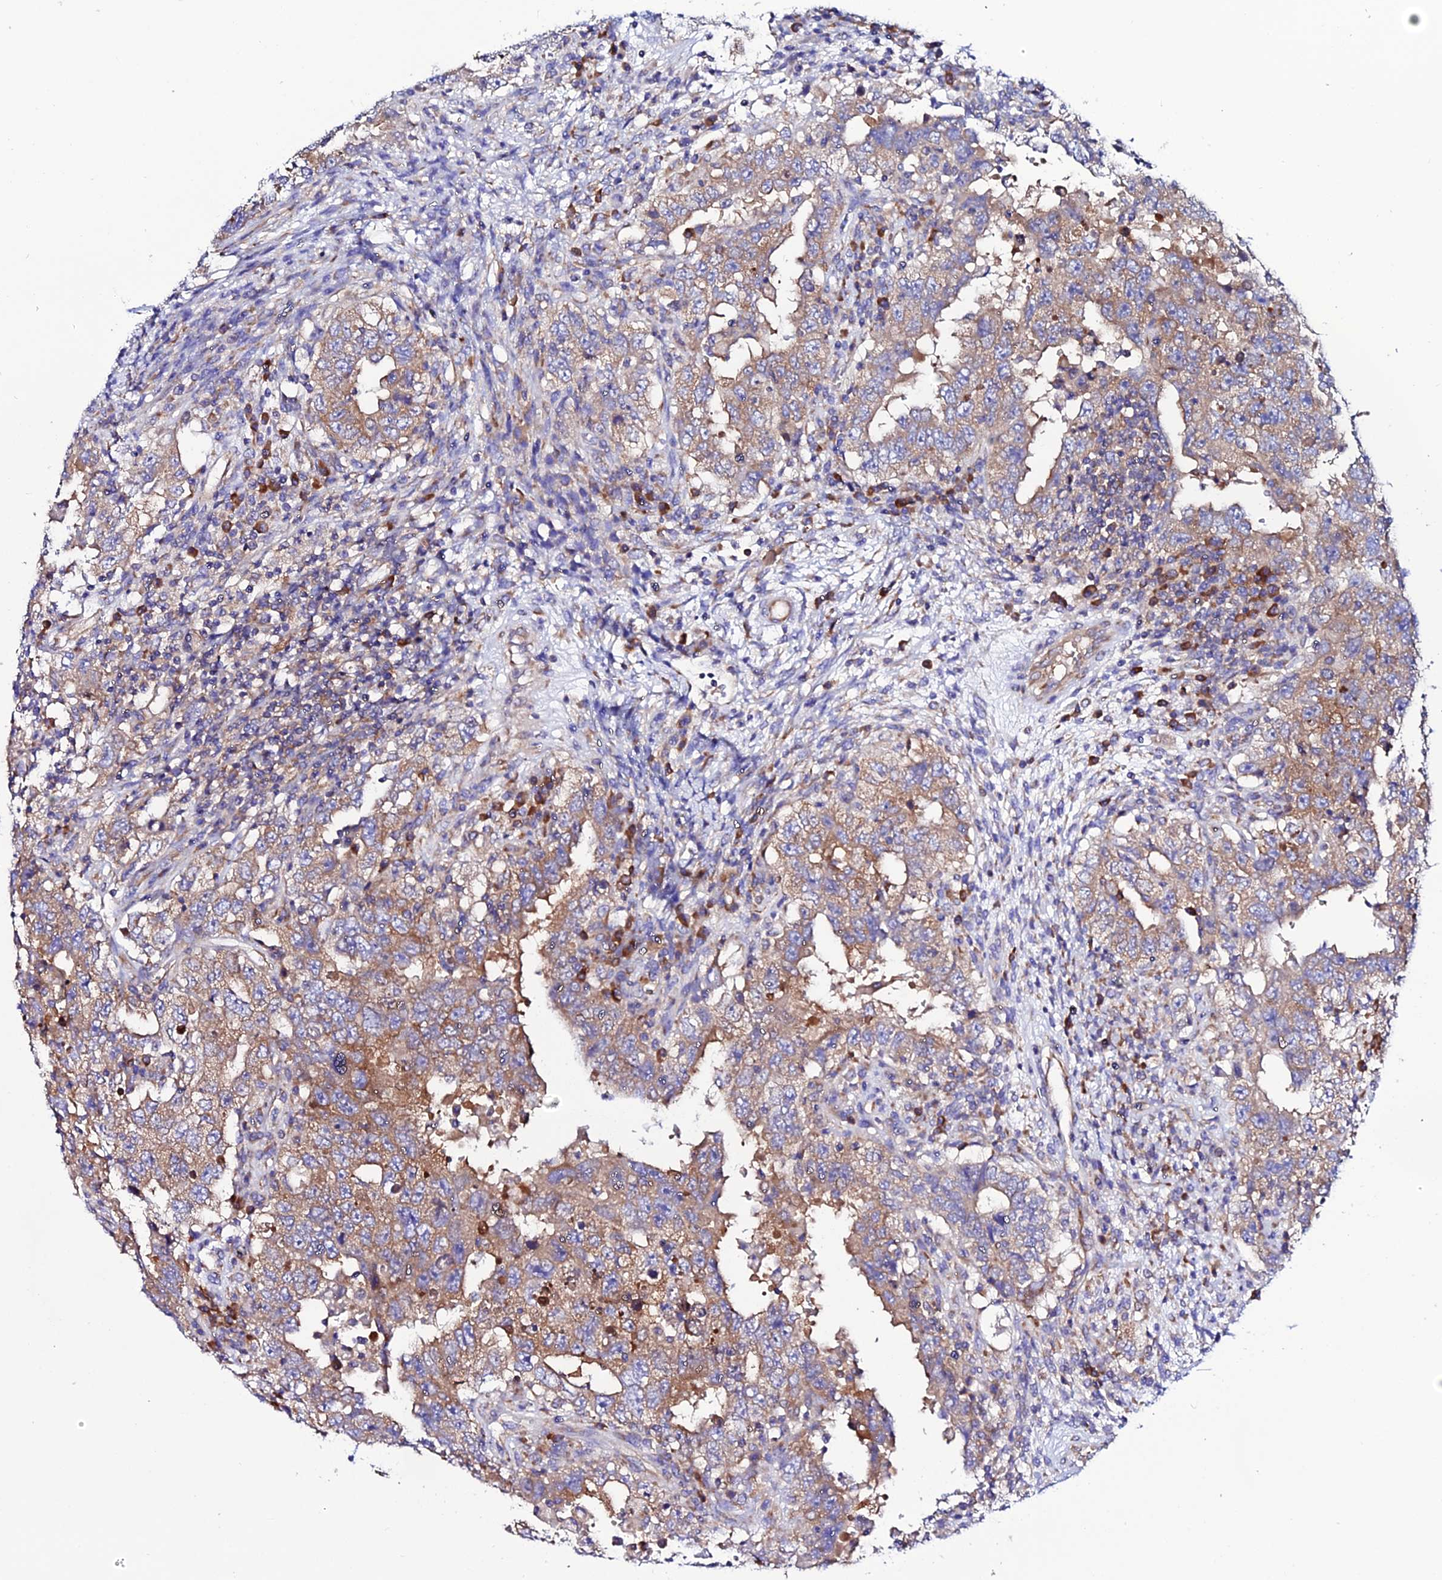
{"staining": {"intensity": "moderate", "quantity": ">75%", "location": "cytoplasmic/membranous"}, "tissue": "testis cancer", "cell_type": "Tumor cells", "image_type": "cancer", "snomed": [{"axis": "morphology", "description": "Carcinoma, Embryonal, NOS"}, {"axis": "topography", "description": "Testis"}], "caption": "Tumor cells demonstrate moderate cytoplasmic/membranous staining in approximately >75% of cells in testis cancer. (DAB IHC, brown staining for protein, blue staining for nuclei).", "gene": "EEF1G", "patient": {"sex": "male", "age": 26}}